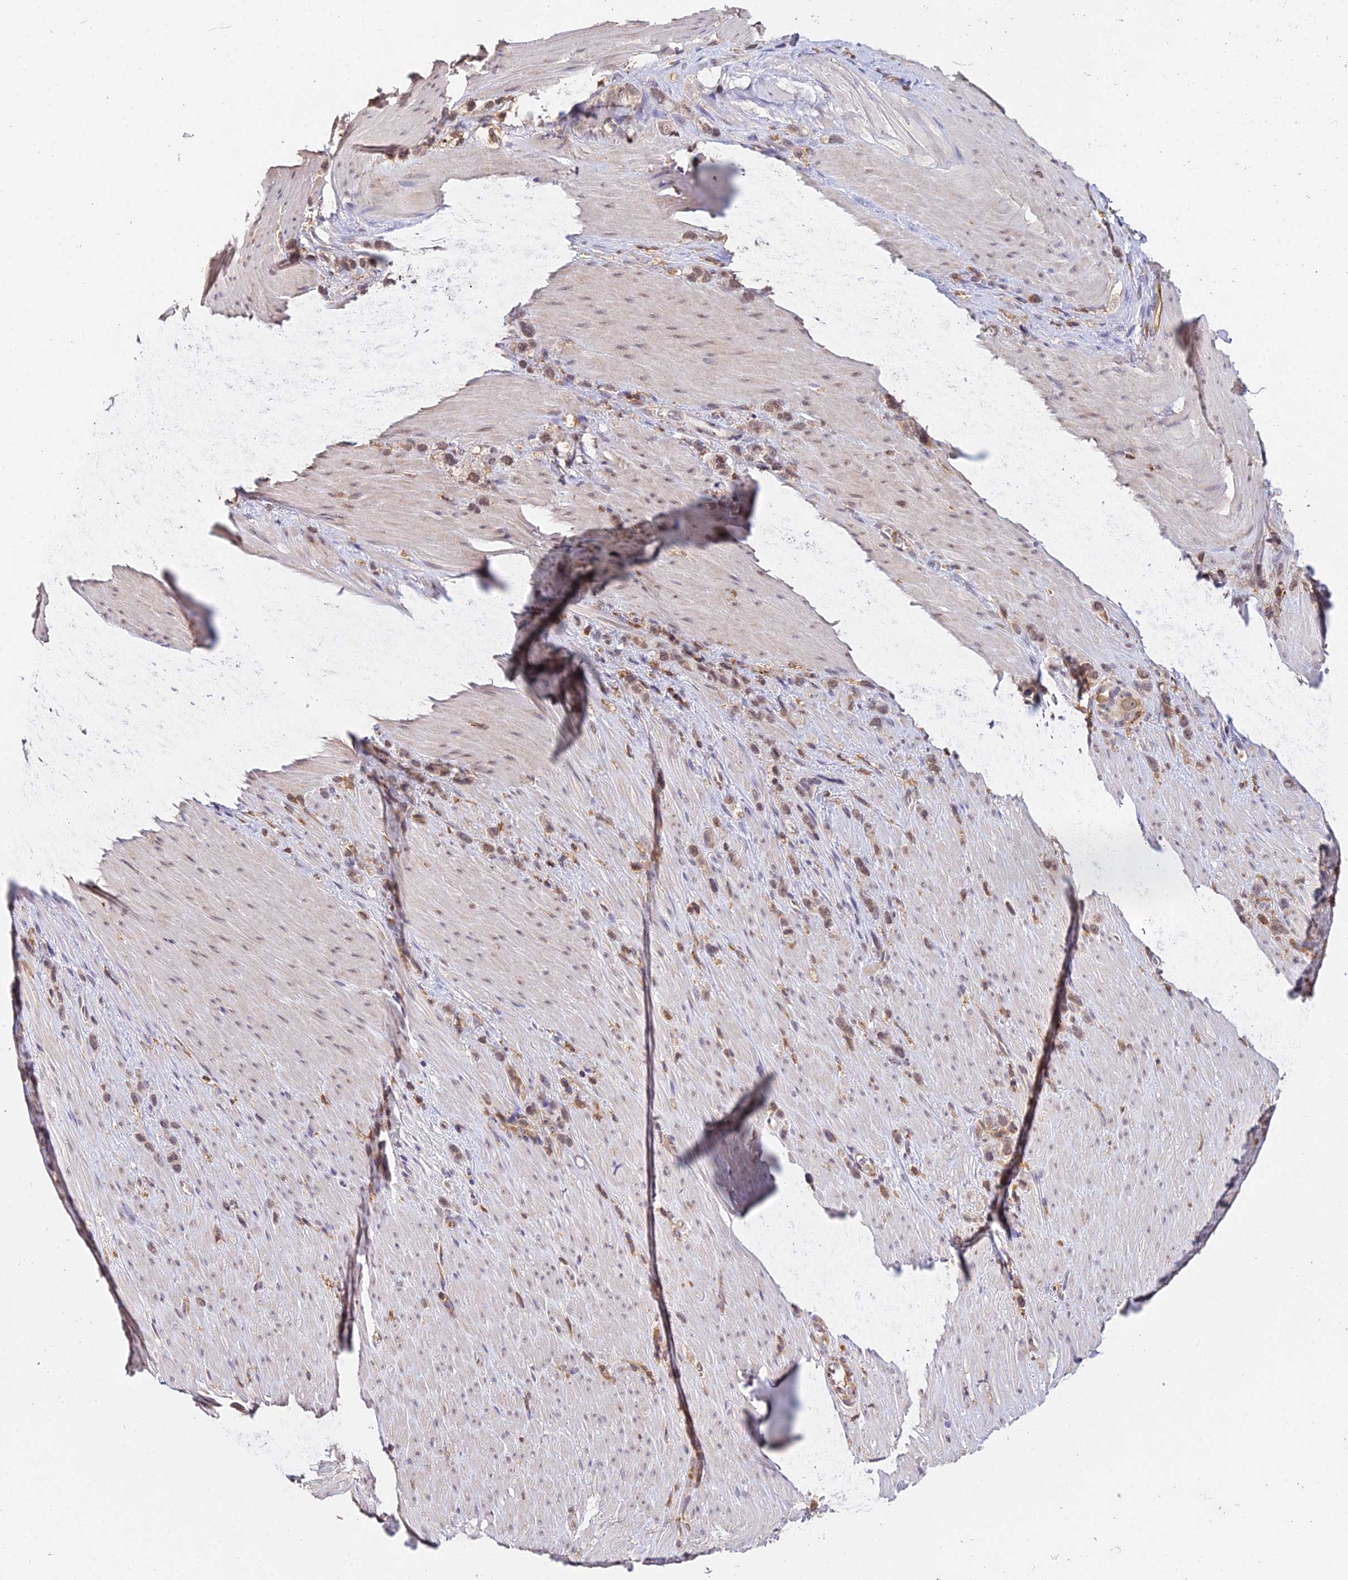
{"staining": {"intensity": "weak", "quantity": ">75%", "location": "nuclear"}, "tissue": "stomach cancer", "cell_type": "Tumor cells", "image_type": "cancer", "snomed": [{"axis": "morphology", "description": "Adenocarcinoma, NOS"}, {"axis": "topography", "description": "Stomach"}], "caption": "This micrograph reveals immunohistochemistry staining of stomach cancer, with low weak nuclear expression in about >75% of tumor cells.", "gene": "TPRX1", "patient": {"sex": "female", "age": 65}}